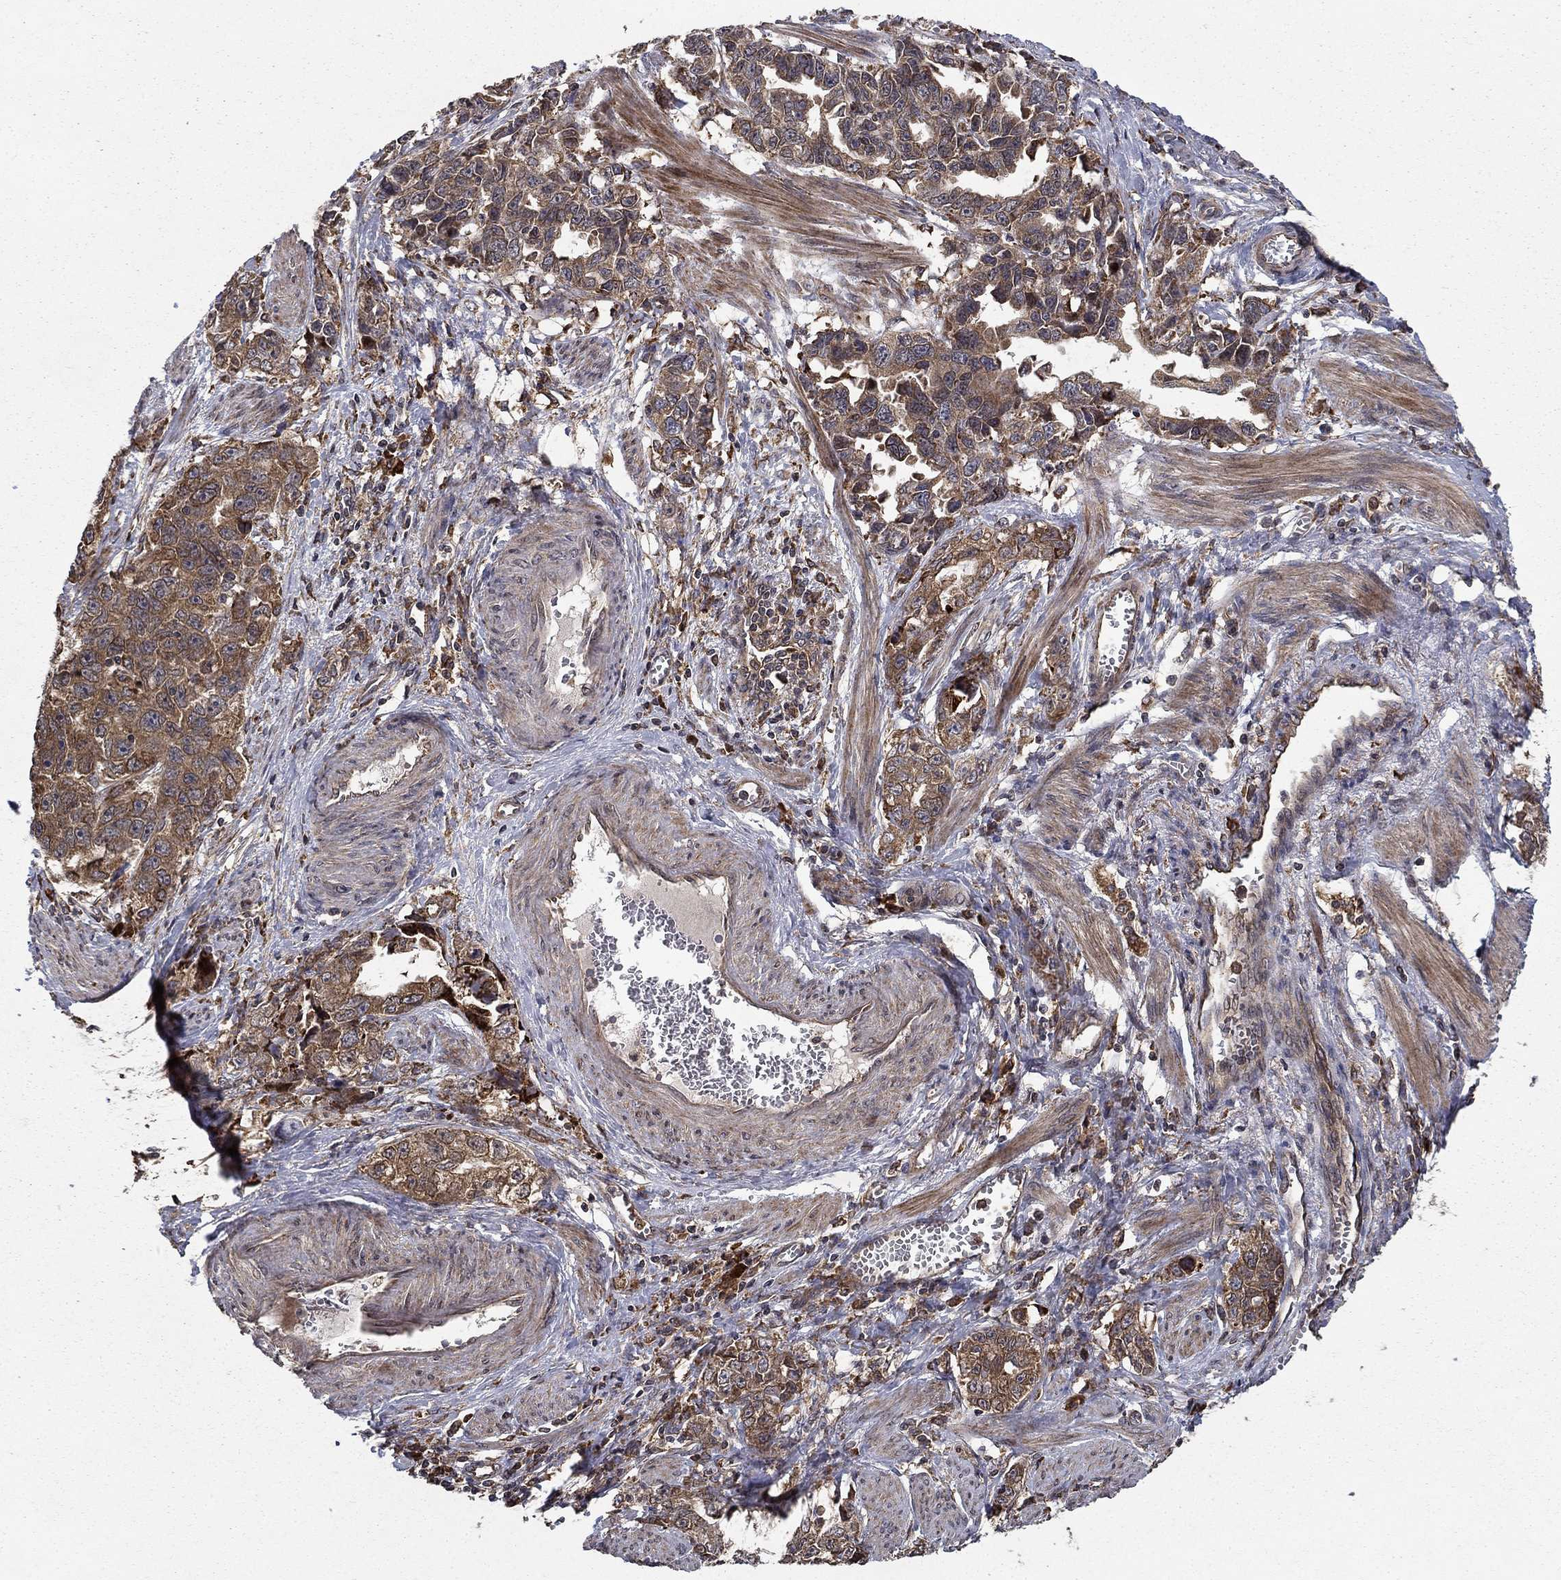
{"staining": {"intensity": "moderate", "quantity": ">75%", "location": "cytoplasmic/membranous"}, "tissue": "ovarian cancer", "cell_type": "Tumor cells", "image_type": "cancer", "snomed": [{"axis": "morphology", "description": "Cystadenocarcinoma, serous, NOS"}, {"axis": "topography", "description": "Ovary"}], "caption": "Ovarian cancer (serous cystadenocarcinoma) was stained to show a protein in brown. There is medium levels of moderate cytoplasmic/membranous positivity in about >75% of tumor cells. (Stains: DAB in brown, nuclei in blue, Microscopy: brightfield microscopy at high magnification).", "gene": "BABAM2", "patient": {"sex": "female", "age": 51}}